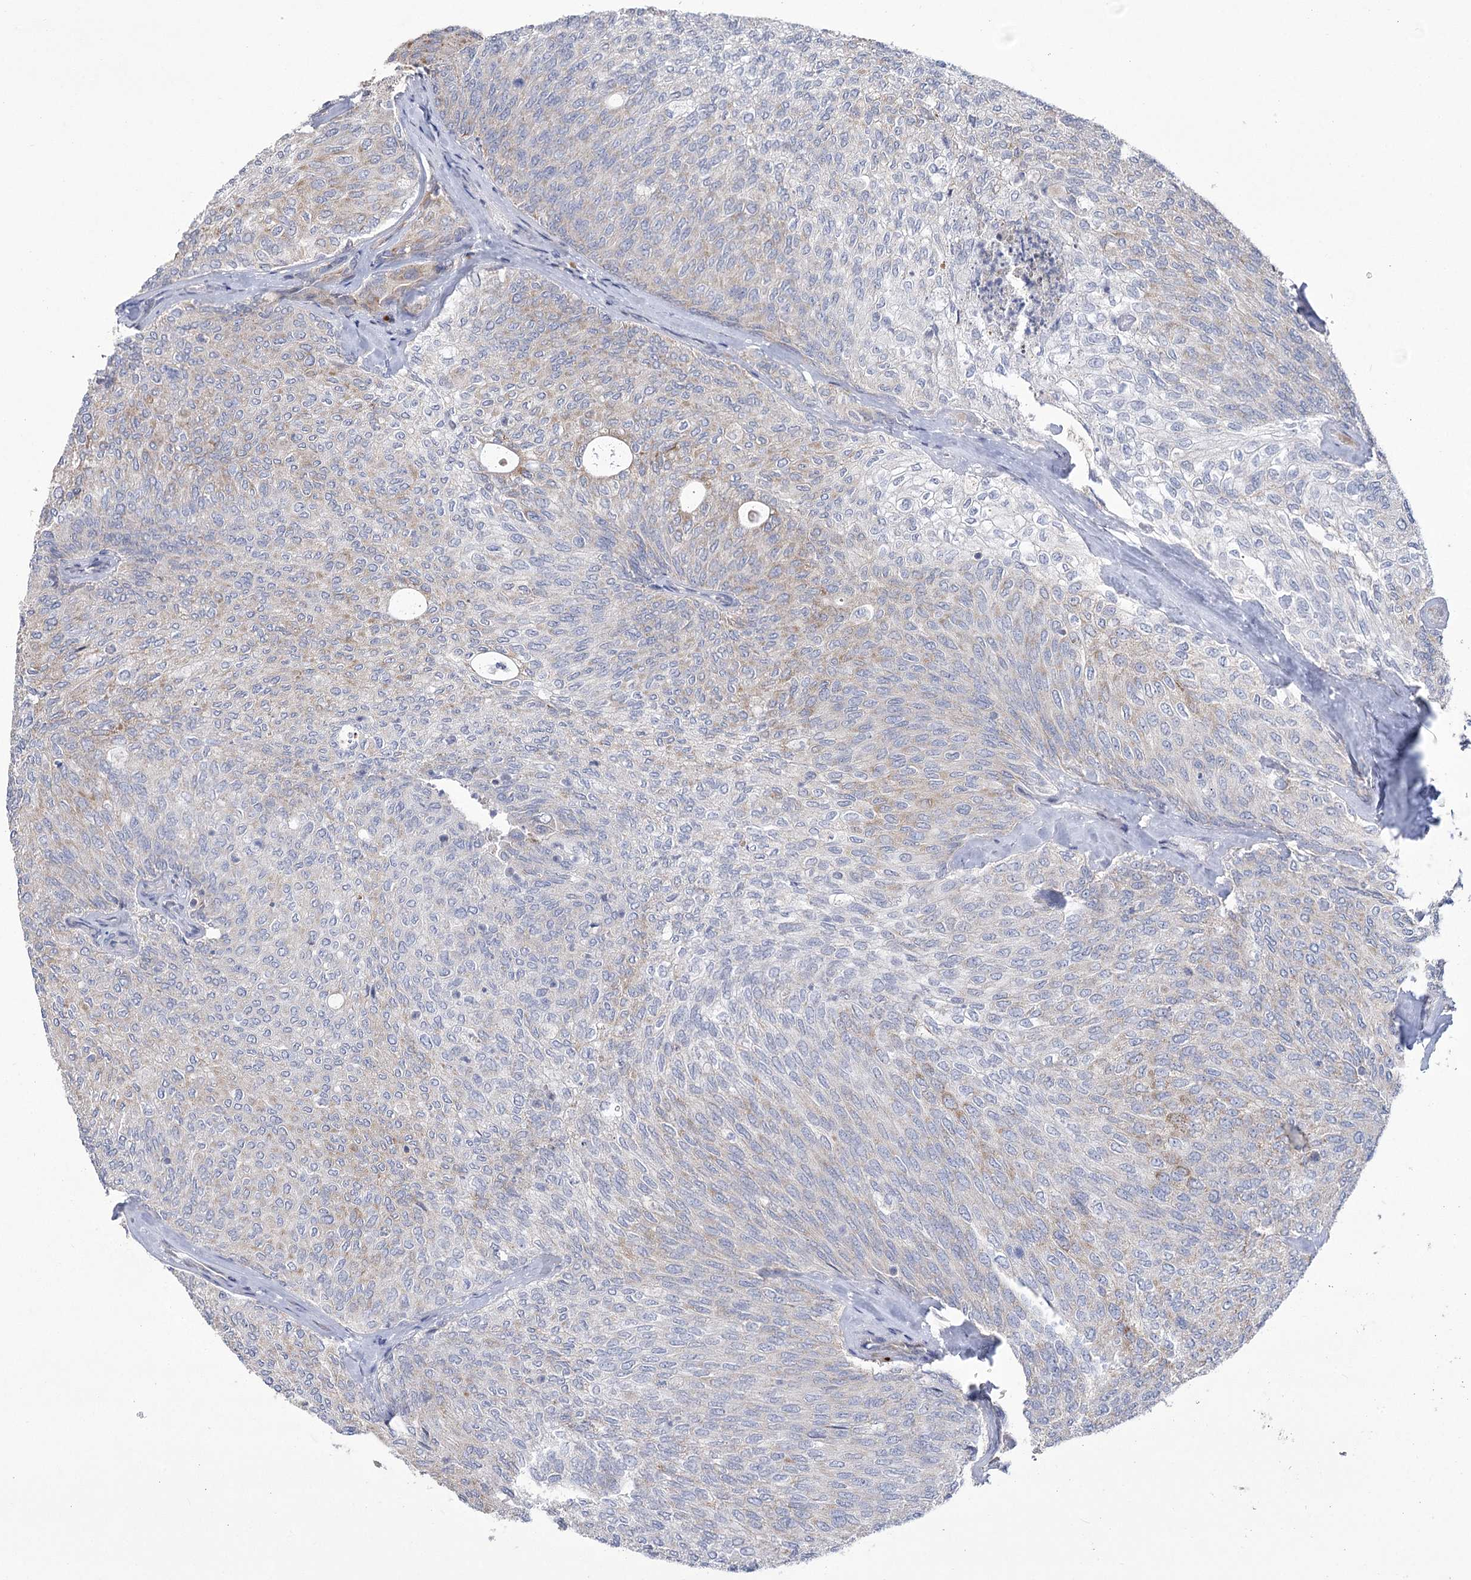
{"staining": {"intensity": "weak", "quantity": "<25%", "location": "cytoplasmic/membranous"}, "tissue": "urothelial cancer", "cell_type": "Tumor cells", "image_type": "cancer", "snomed": [{"axis": "morphology", "description": "Urothelial carcinoma, Low grade"}, {"axis": "topography", "description": "Urinary bladder"}], "caption": "There is no significant positivity in tumor cells of low-grade urothelial carcinoma.", "gene": "PDHB", "patient": {"sex": "female", "age": 79}}